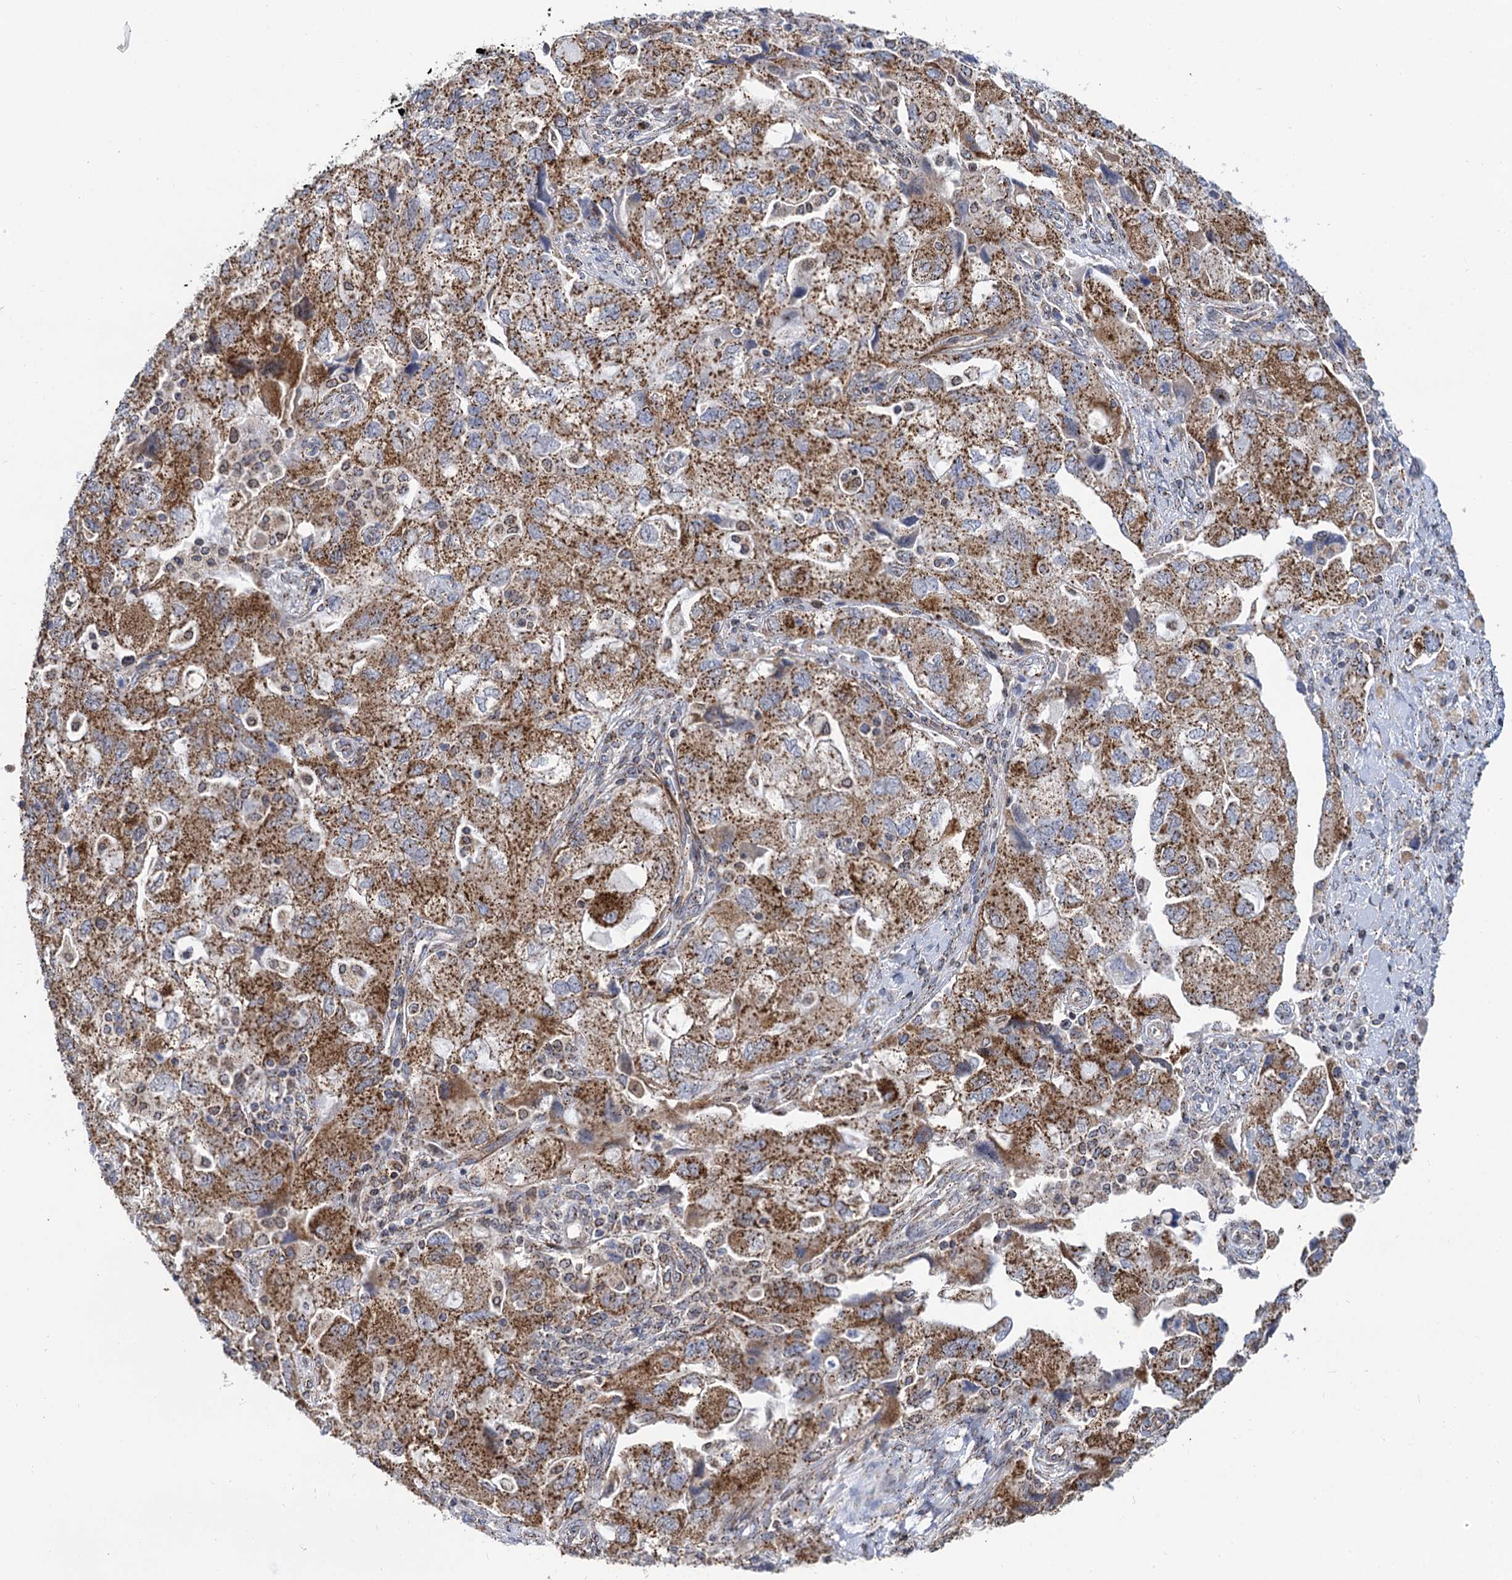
{"staining": {"intensity": "moderate", "quantity": ">75%", "location": "cytoplasmic/membranous"}, "tissue": "ovarian cancer", "cell_type": "Tumor cells", "image_type": "cancer", "snomed": [{"axis": "morphology", "description": "Carcinoma, NOS"}, {"axis": "morphology", "description": "Cystadenocarcinoma, serous, NOS"}, {"axis": "topography", "description": "Ovary"}], "caption": "DAB immunohistochemical staining of human ovarian serous cystadenocarcinoma shows moderate cytoplasmic/membranous protein positivity in approximately >75% of tumor cells. The staining was performed using DAB, with brown indicating positive protein expression. Nuclei are stained blue with hematoxylin.", "gene": "SUPT20H", "patient": {"sex": "female", "age": 69}}